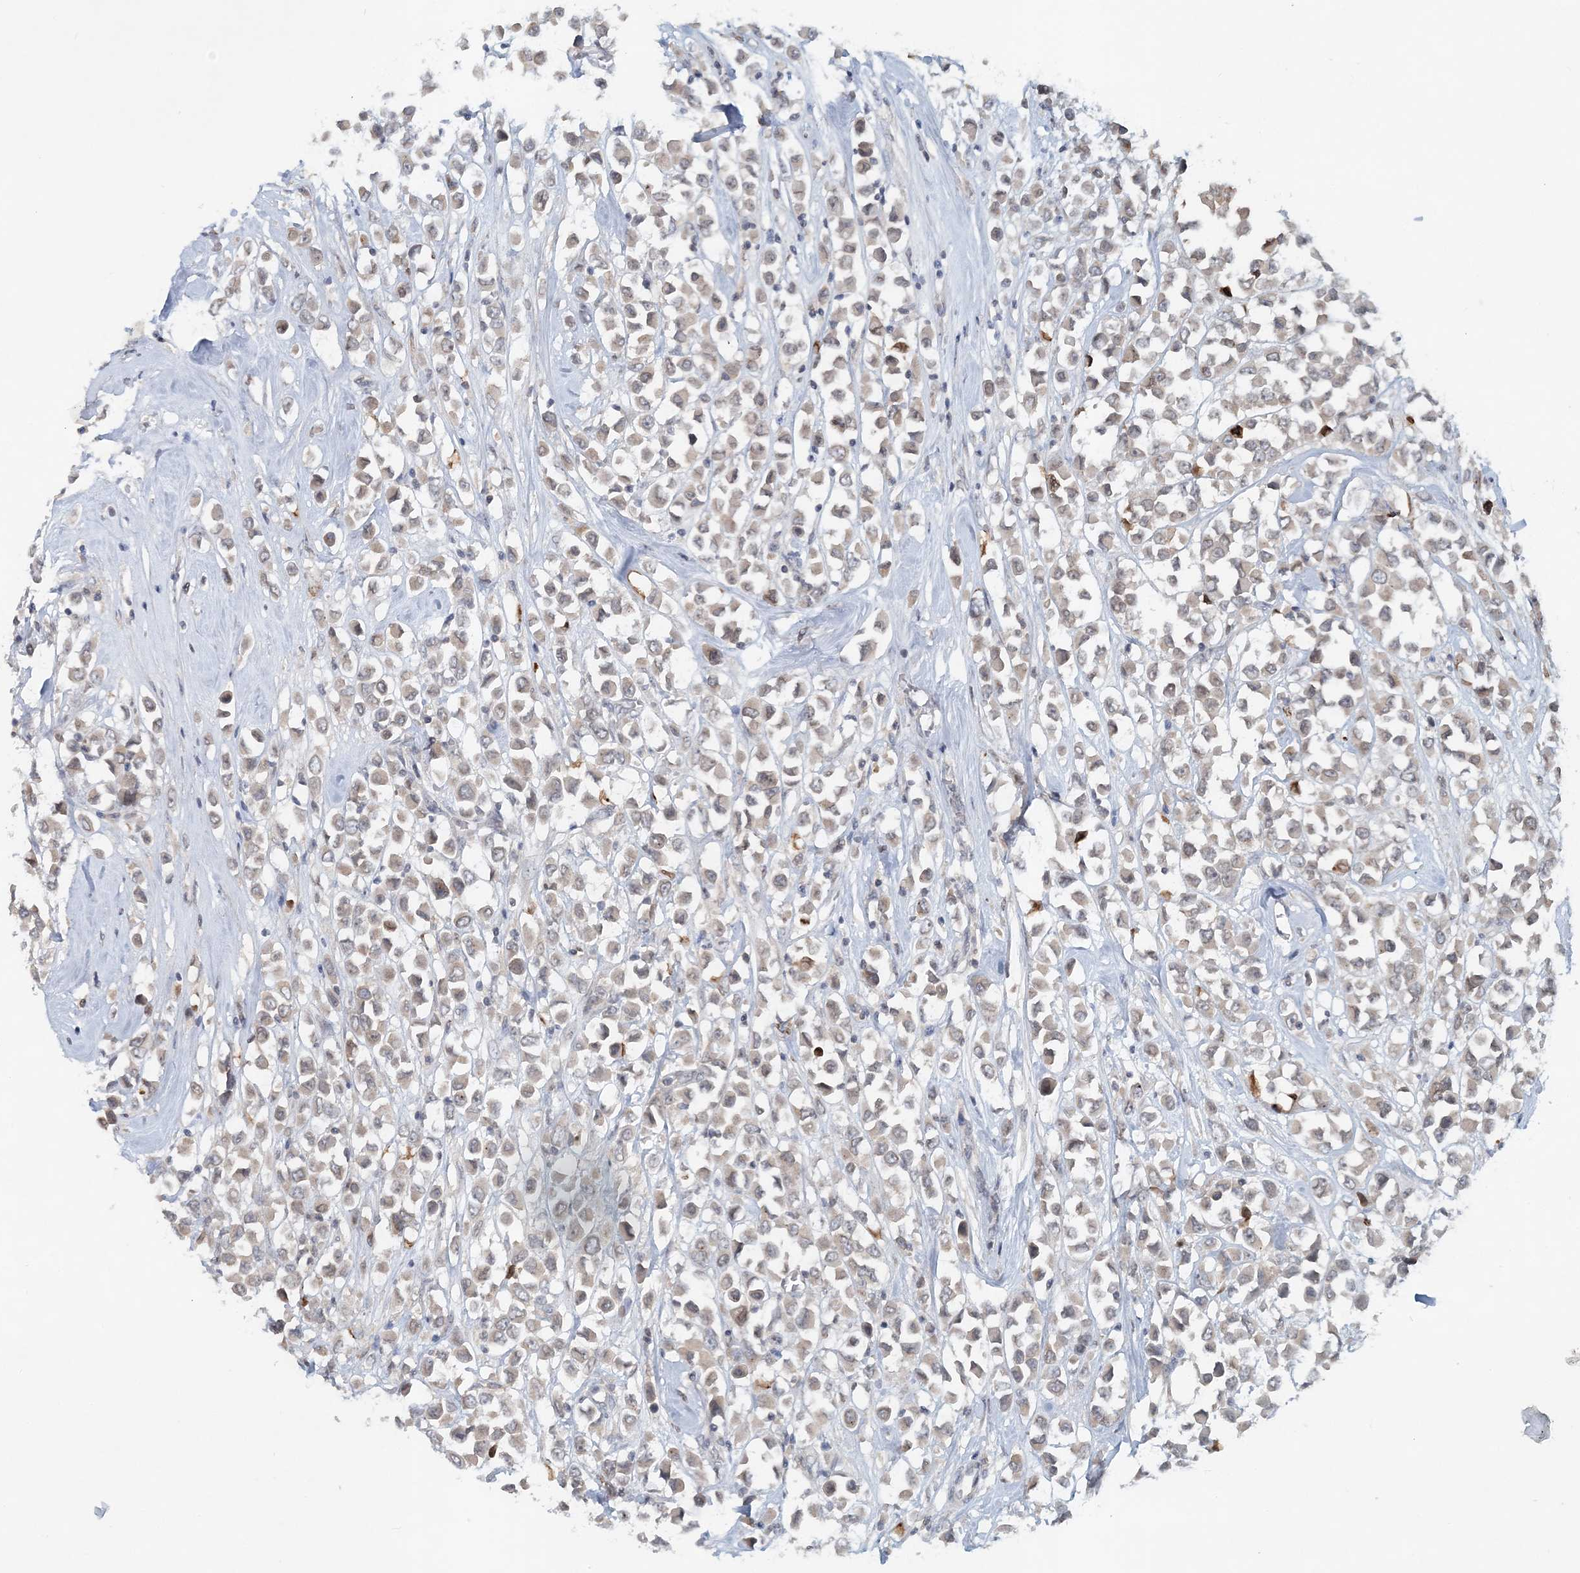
{"staining": {"intensity": "weak", "quantity": "<25%", "location": "cytoplasmic/membranous"}, "tissue": "breast cancer", "cell_type": "Tumor cells", "image_type": "cancer", "snomed": [{"axis": "morphology", "description": "Duct carcinoma"}, {"axis": "topography", "description": "Breast"}], "caption": "A micrograph of breast invasive ductal carcinoma stained for a protein reveals no brown staining in tumor cells.", "gene": "NUP54", "patient": {"sex": "female", "age": 61}}